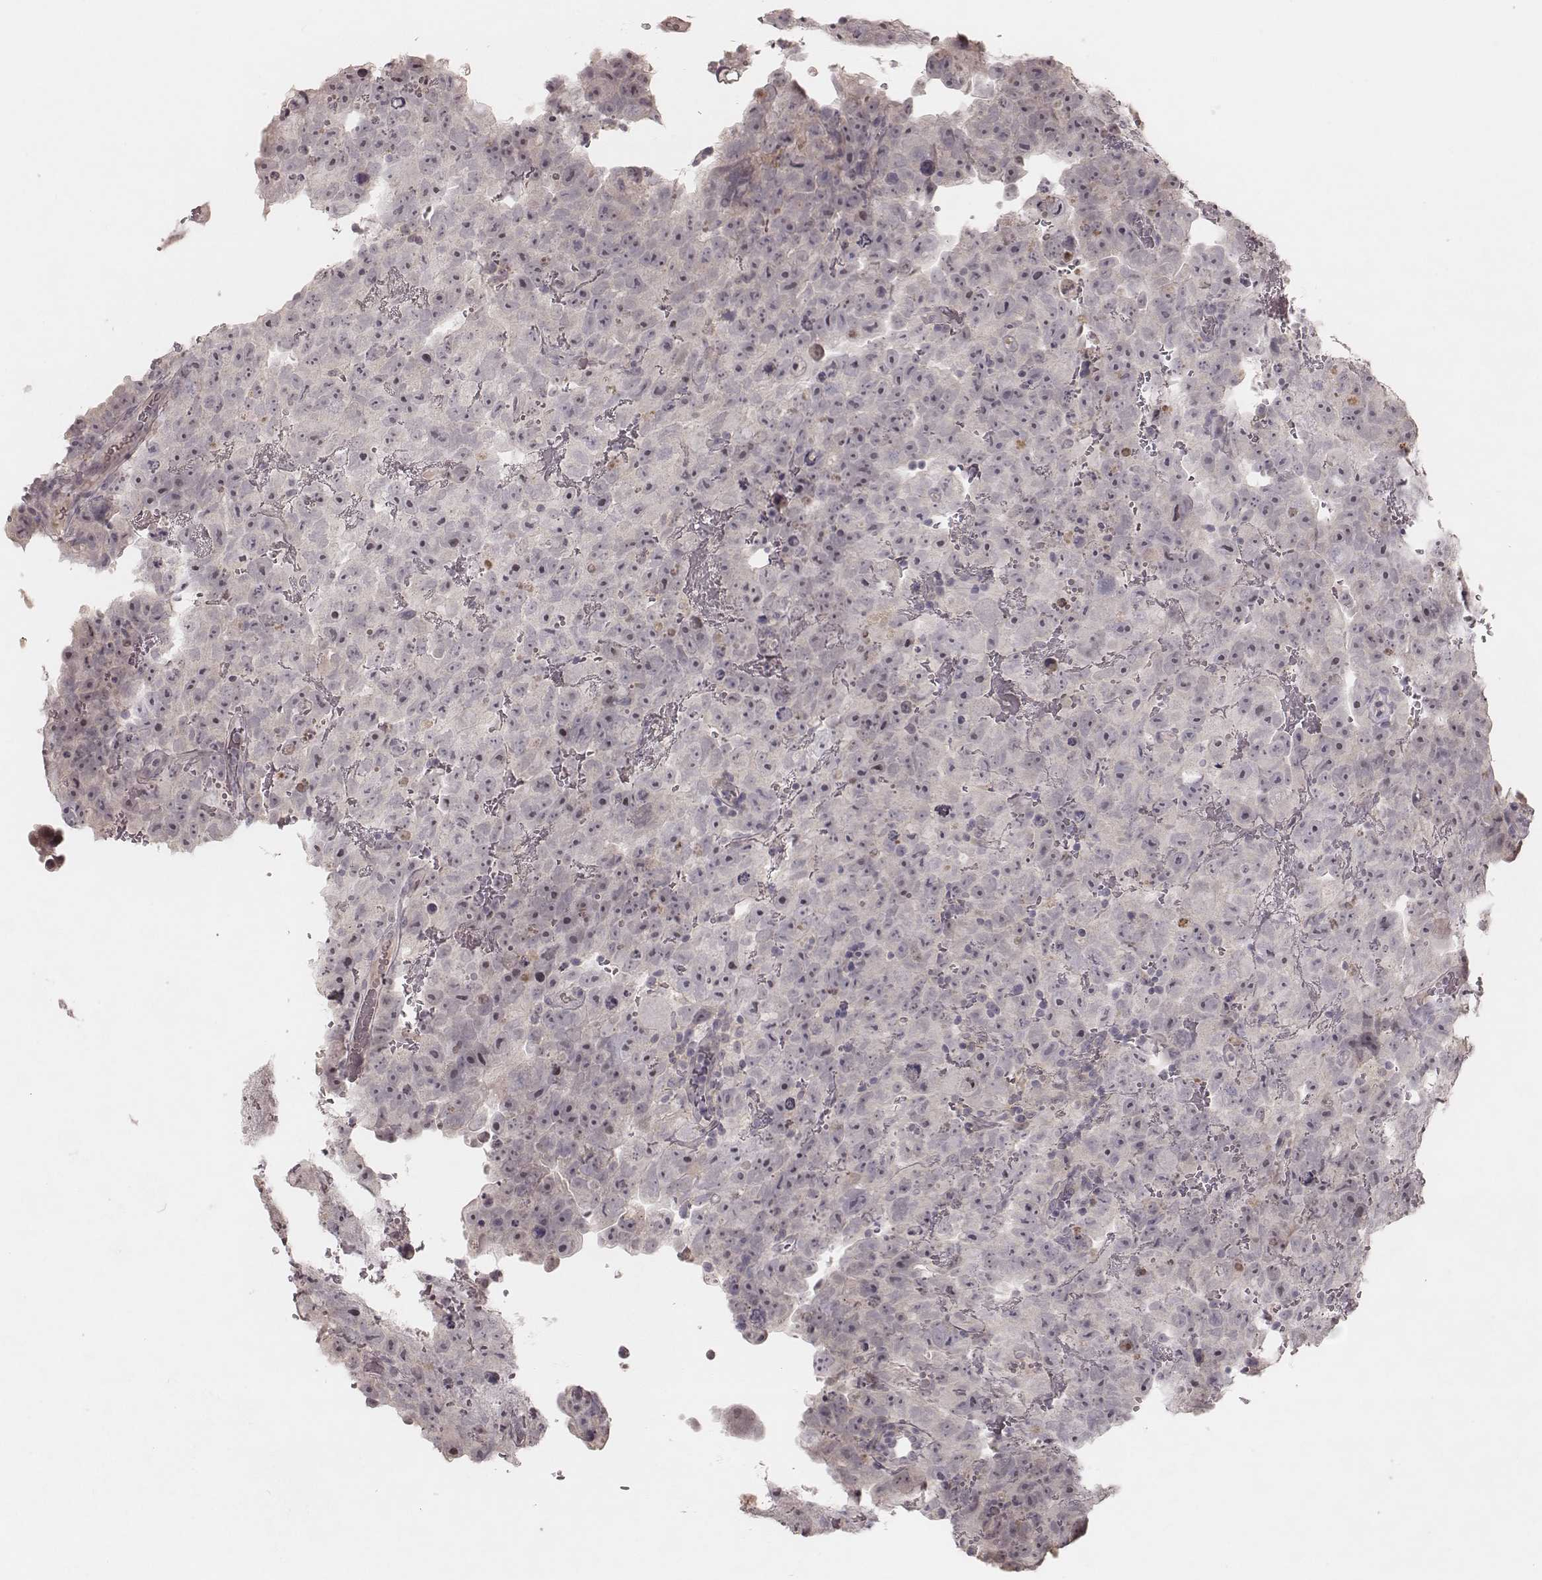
{"staining": {"intensity": "negative", "quantity": "none", "location": "none"}, "tissue": "testis cancer", "cell_type": "Tumor cells", "image_type": "cancer", "snomed": [{"axis": "morphology", "description": "Normal tissue, NOS"}, {"axis": "morphology", "description": "Carcinoma, Embryonal, NOS"}, {"axis": "topography", "description": "Testis"}, {"axis": "topography", "description": "Epididymis"}], "caption": "DAB (3,3'-diaminobenzidine) immunohistochemical staining of human embryonal carcinoma (testis) reveals no significant expression in tumor cells. The staining is performed using DAB (3,3'-diaminobenzidine) brown chromogen with nuclei counter-stained in using hematoxylin.", "gene": "FAM13B", "patient": {"sex": "male", "age": 24}}